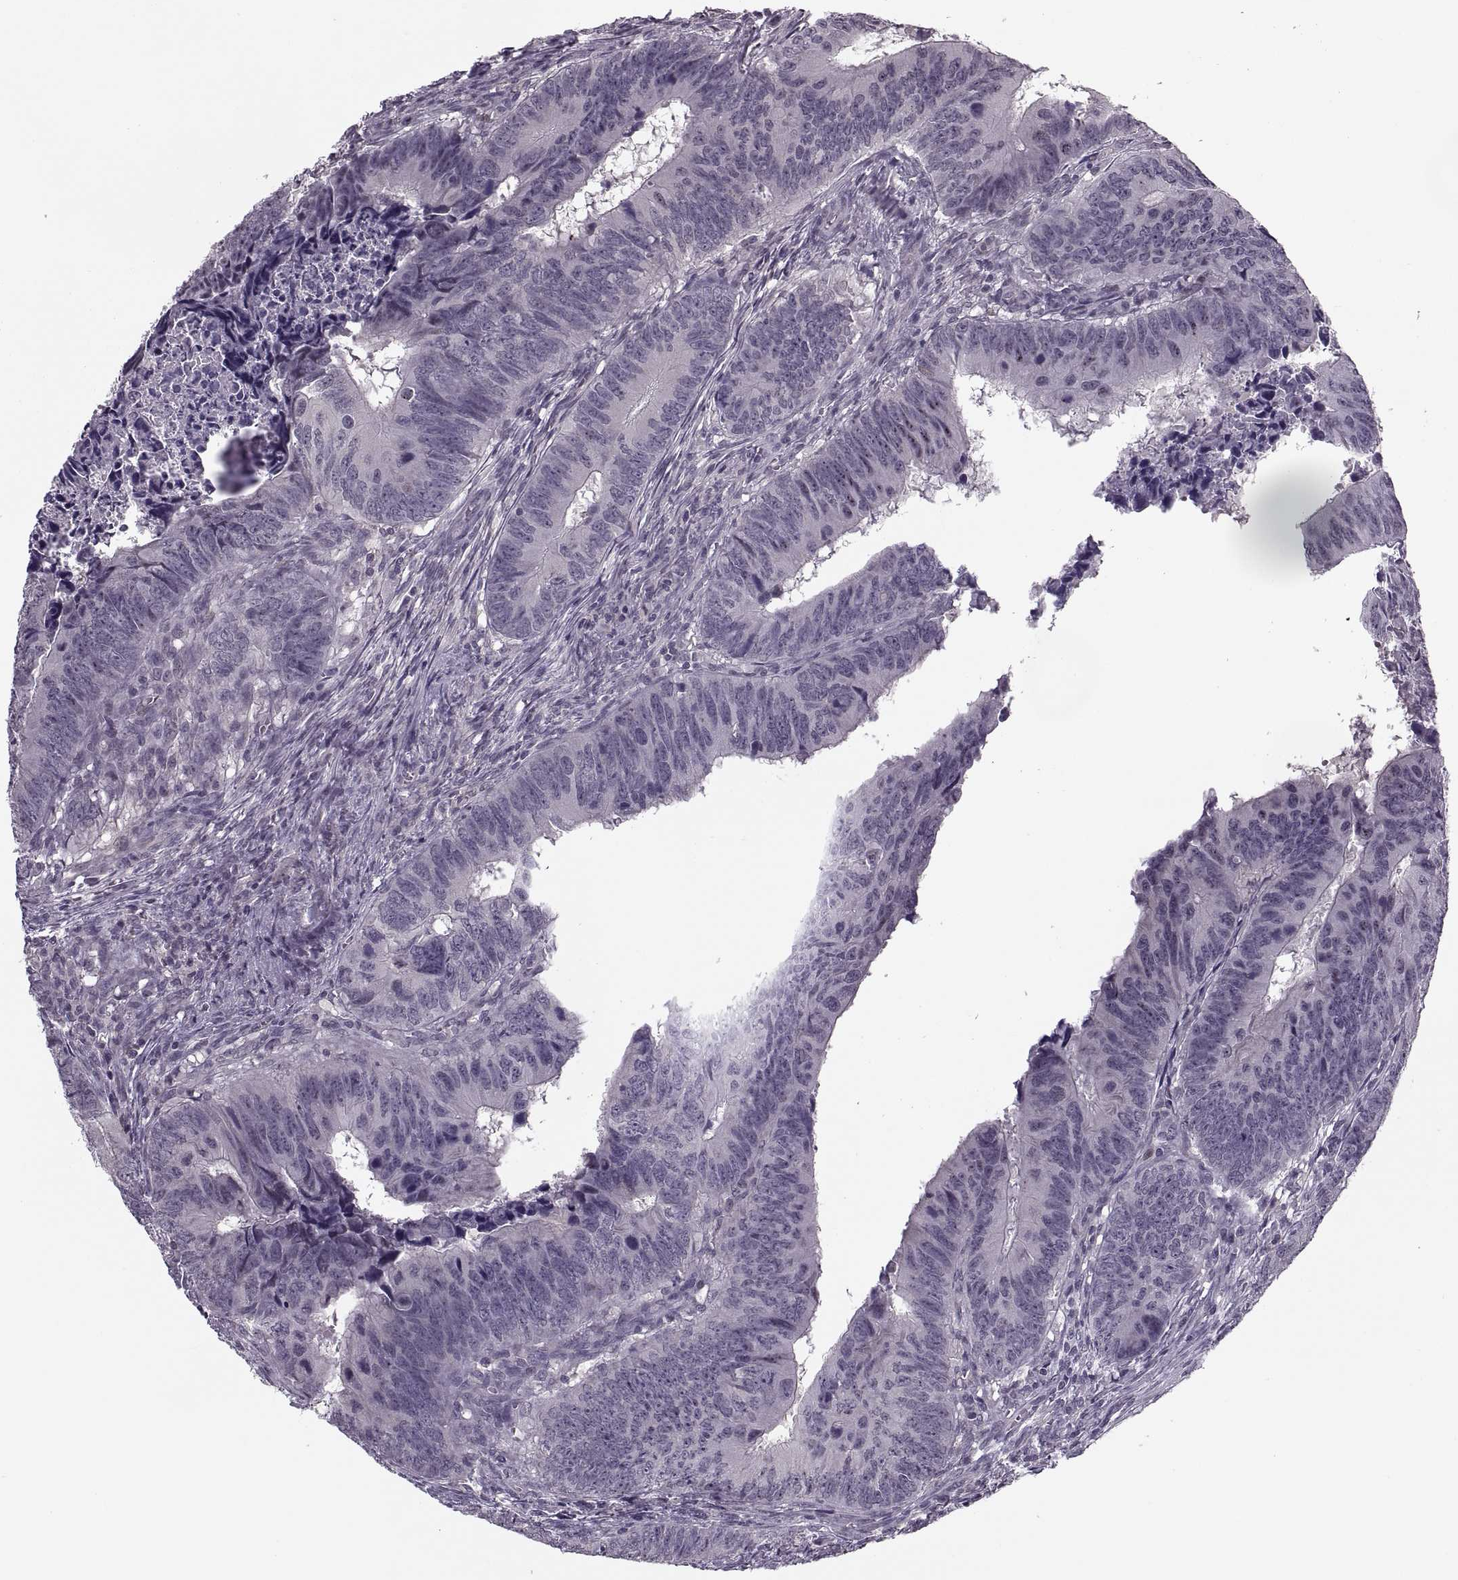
{"staining": {"intensity": "negative", "quantity": "none", "location": "none"}, "tissue": "colorectal cancer", "cell_type": "Tumor cells", "image_type": "cancer", "snomed": [{"axis": "morphology", "description": "Adenocarcinoma, NOS"}, {"axis": "topography", "description": "Colon"}], "caption": "Immunohistochemical staining of human adenocarcinoma (colorectal) reveals no significant staining in tumor cells.", "gene": "LUZP2", "patient": {"sex": "female", "age": 82}}